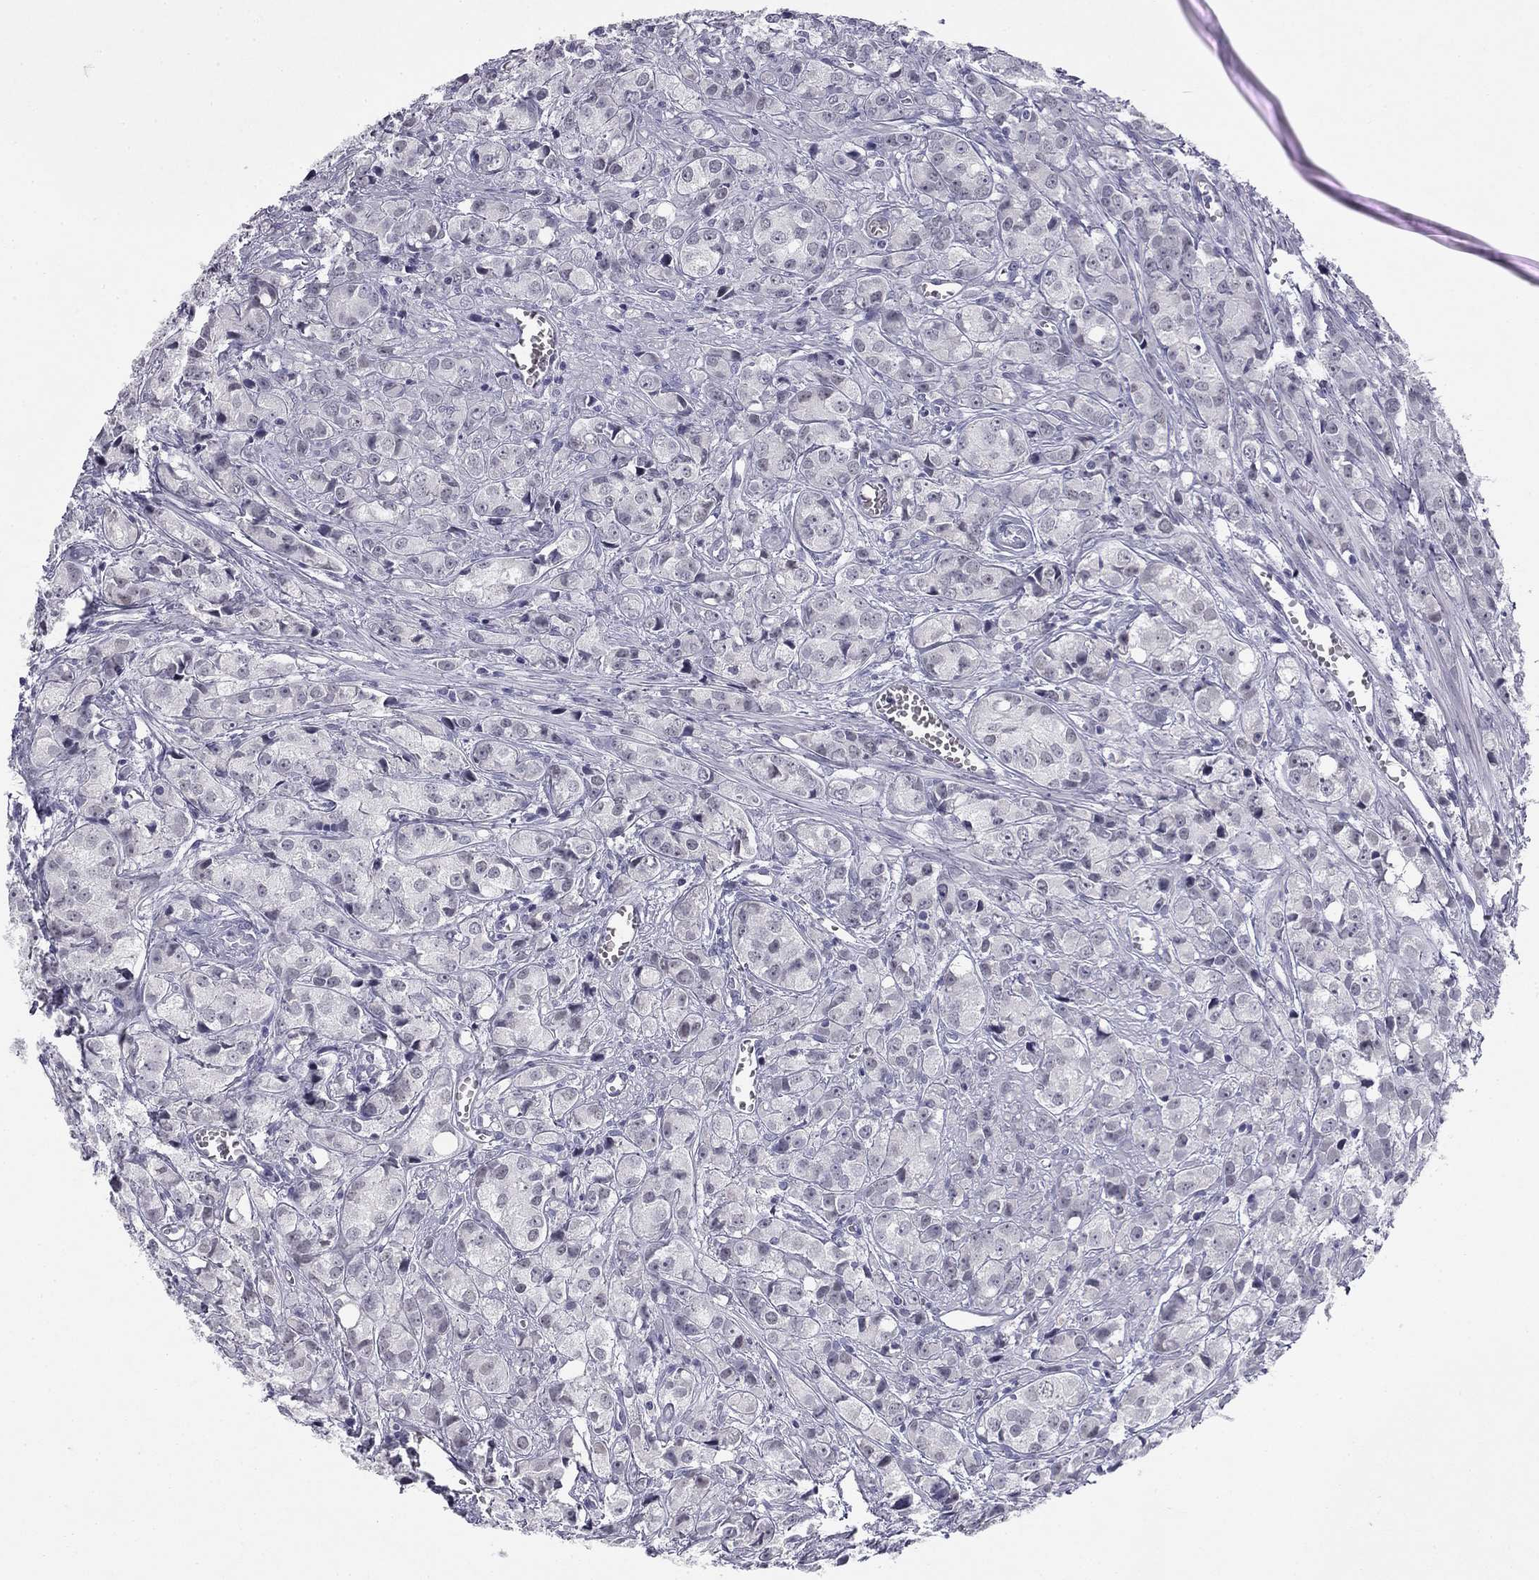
{"staining": {"intensity": "negative", "quantity": "none", "location": "none"}, "tissue": "prostate cancer", "cell_type": "Tumor cells", "image_type": "cancer", "snomed": [{"axis": "morphology", "description": "Adenocarcinoma, Medium grade"}, {"axis": "topography", "description": "Prostate"}], "caption": "A high-resolution micrograph shows immunohistochemistry (IHC) staining of prostate adenocarcinoma (medium-grade), which exhibits no significant expression in tumor cells.", "gene": "TFAP2B", "patient": {"sex": "male", "age": 74}}